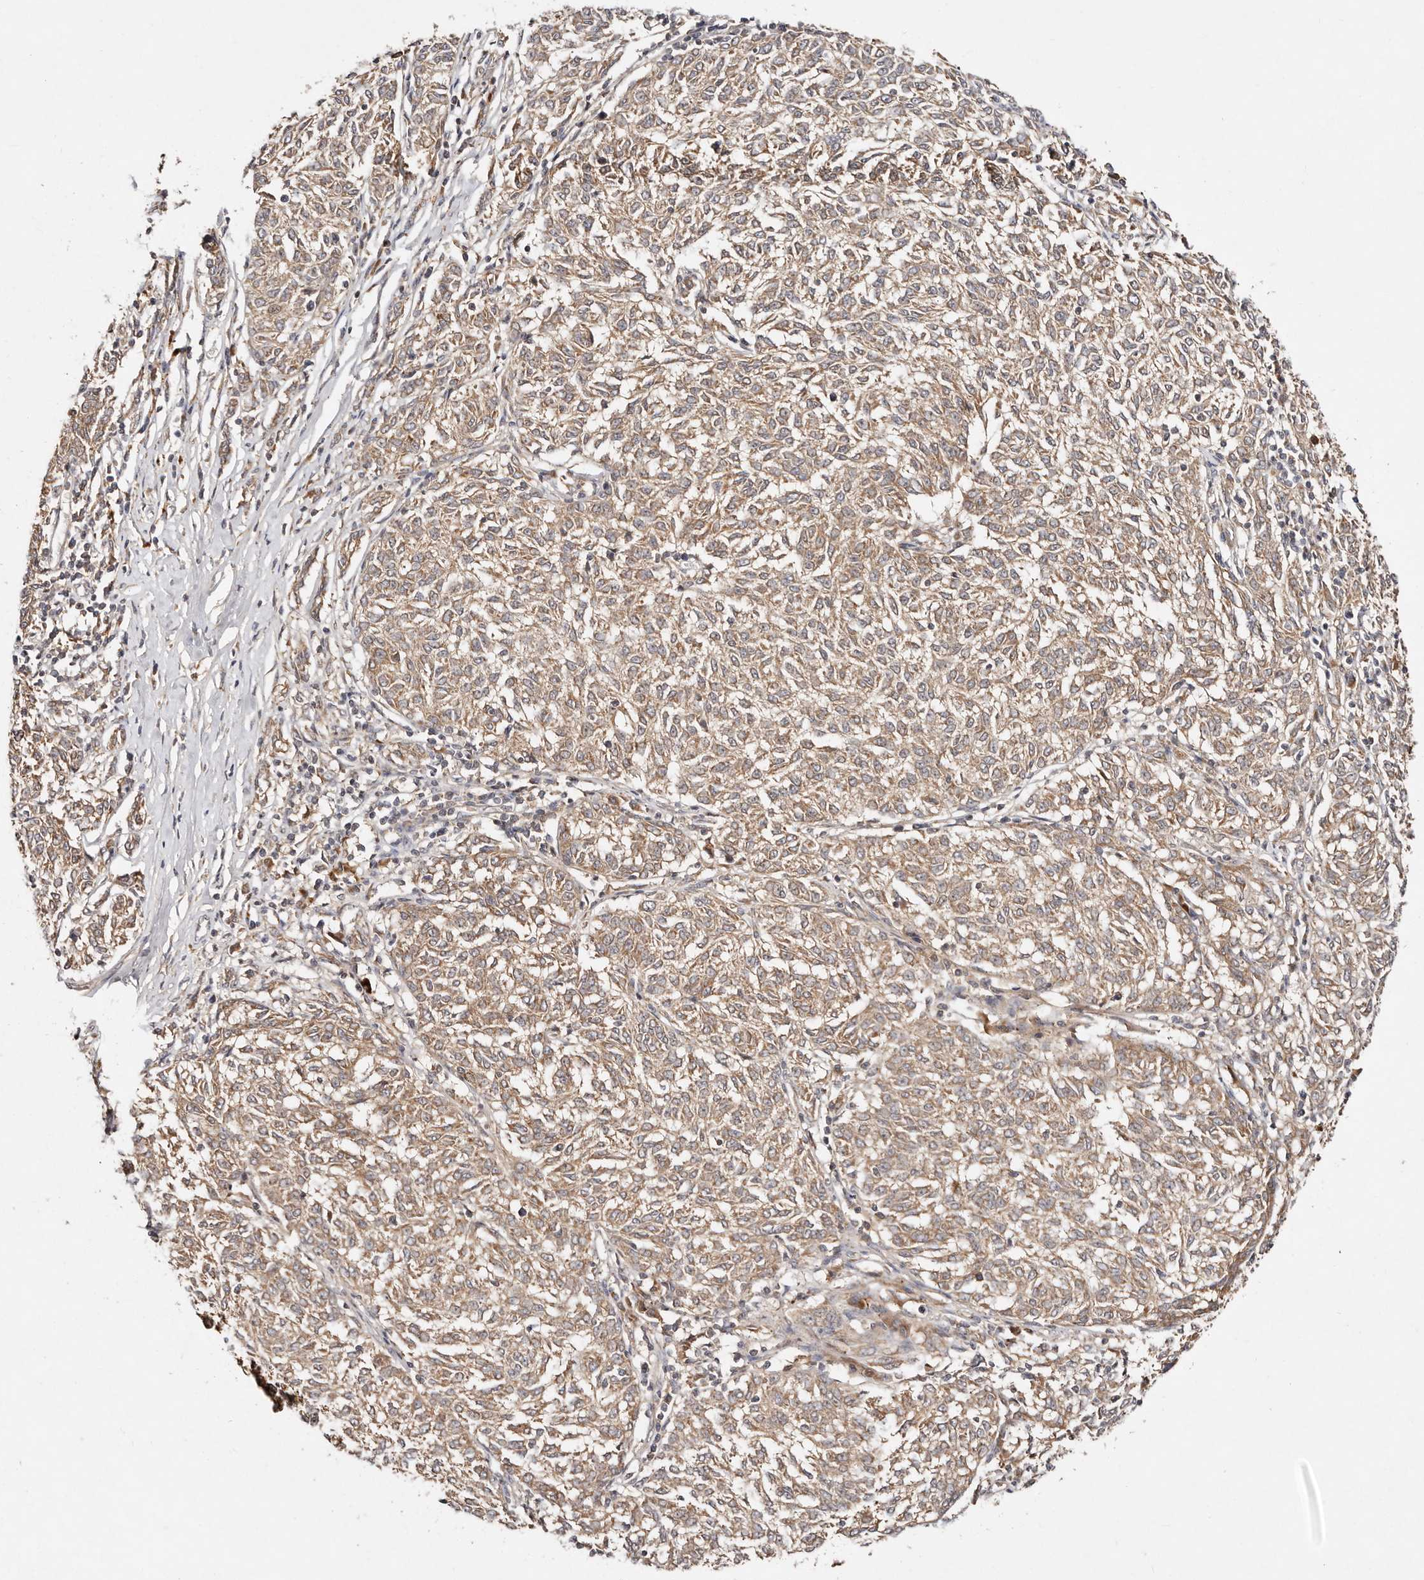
{"staining": {"intensity": "weak", "quantity": ">75%", "location": "cytoplasmic/membranous"}, "tissue": "melanoma", "cell_type": "Tumor cells", "image_type": "cancer", "snomed": [{"axis": "morphology", "description": "Malignant melanoma, NOS"}, {"axis": "topography", "description": "Skin"}], "caption": "Weak cytoplasmic/membranous staining for a protein is seen in about >75% of tumor cells of melanoma using immunohistochemistry (IHC).", "gene": "DENND11", "patient": {"sex": "female", "age": 72}}